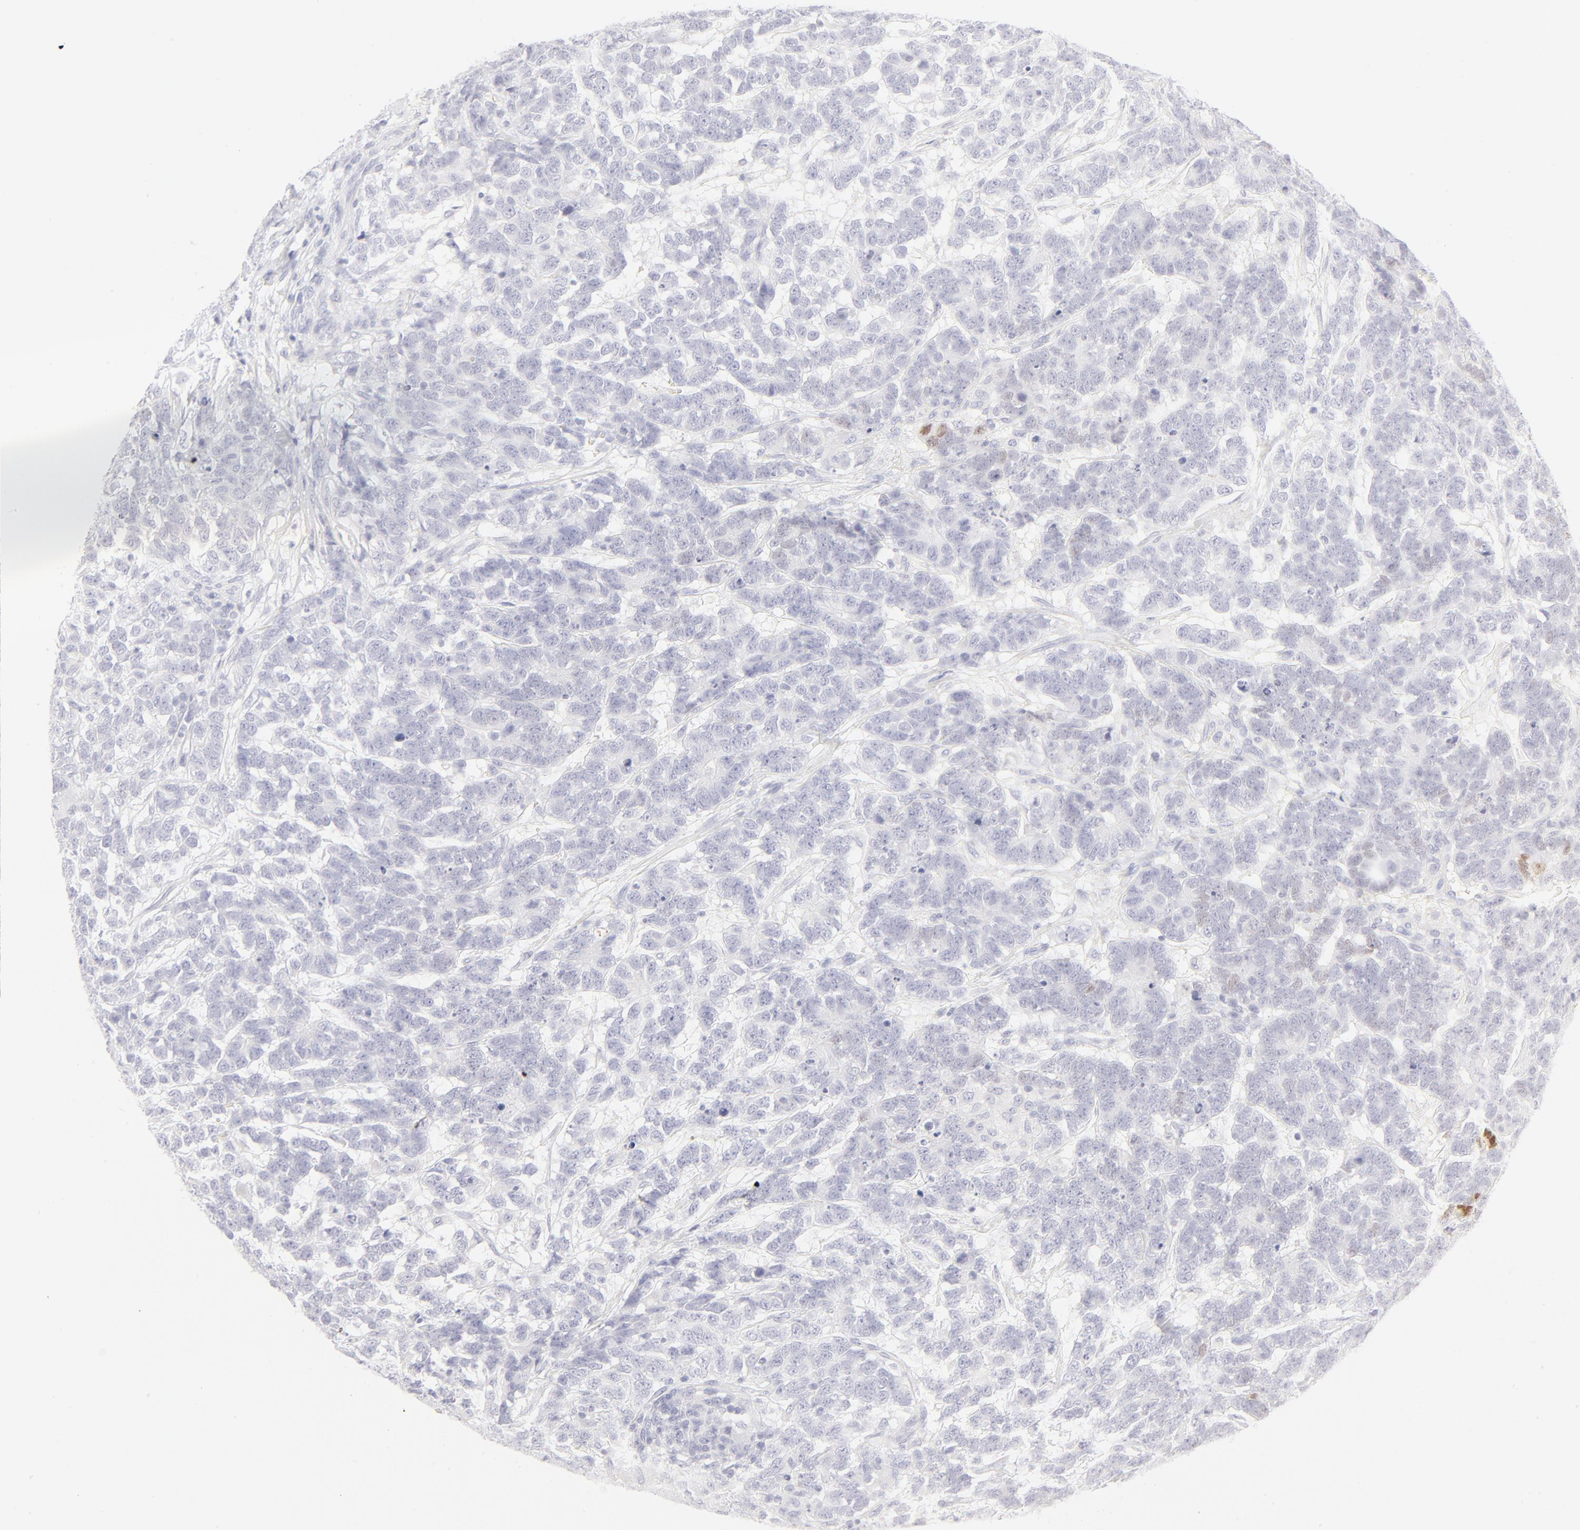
{"staining": {"intensity": "moderate", "quantity": "<25%", "location": "nuclear"}, "tissue": "testis cancer", "cell_type": "Tumor cells", "image_type": "cancer", "snomed": [{"axis": "morphology", "description": "Carcinoma, Embryonal, NOS"}, {"axis": "topography", "description": "Testis"}], "caption": "Protein expression analysis of human testis cancer reveals moderate nuclear staining in approximately <25% of tumor cells.", "gene": "ELF3", "patient": {"sex": "male", "age": 26}}